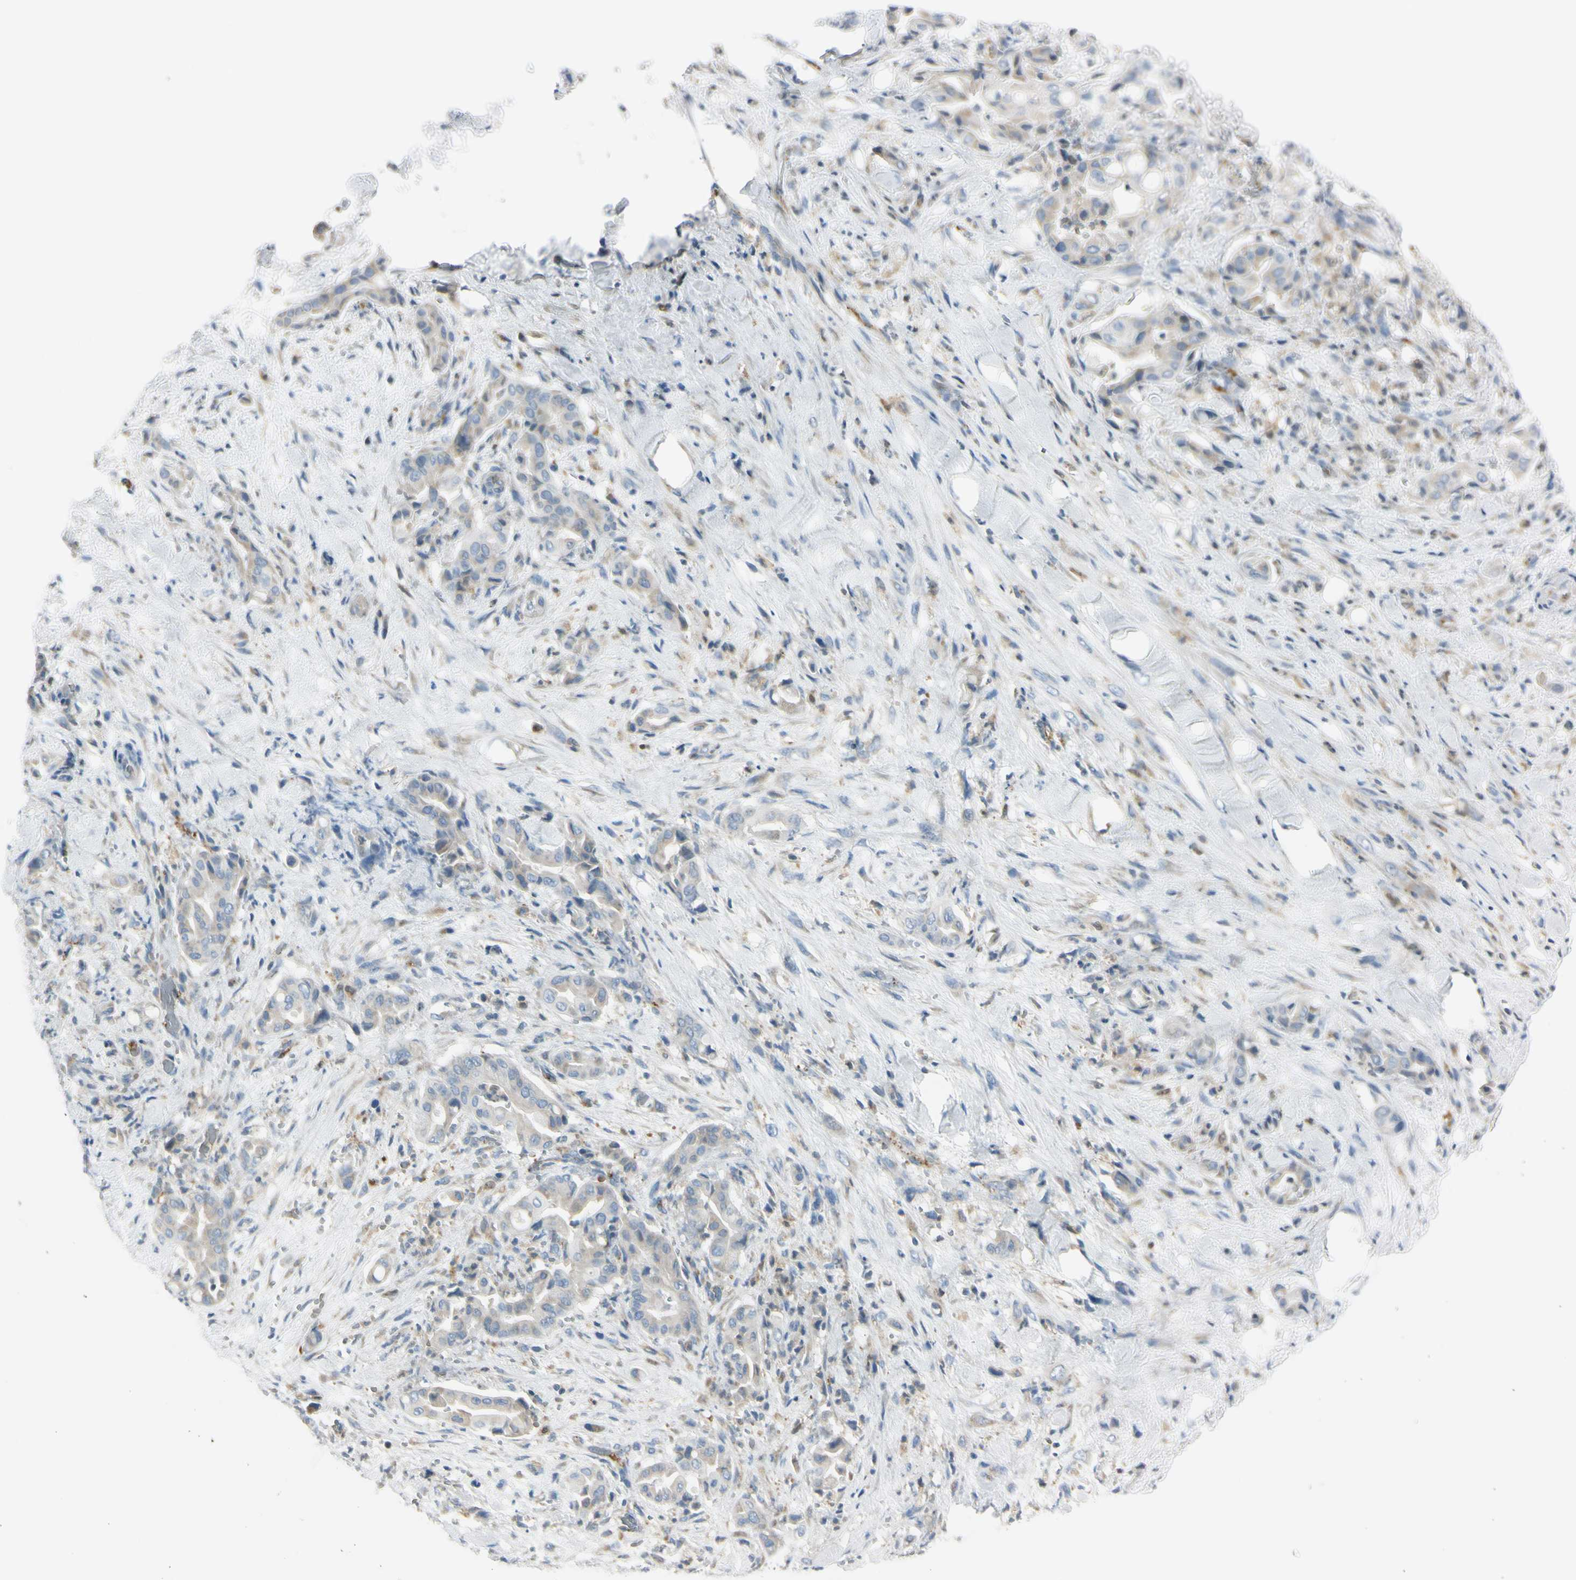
{"staining": {"intensity": "weak", "quantity": ">75%", "location": "cytoplasmic/membranous"}, "tissue": "liver cancer", "cell_type": "Tumor cells", "image_type": "cancer", "snomed": [{"axis": "morphology", "description": "Cholangiocarcinoma"}, {"axis": "topography", "description": "Liver"}], "caption": "Weak cytoplasmic/membranous staining for a protein is identified in about >75% of tumor cells of liver cancer (cholangiocarcinoma) using immunohistochemistry (IHC).", "gene": "CYRIB", "patient": {"sex": "female", "age": 68}}